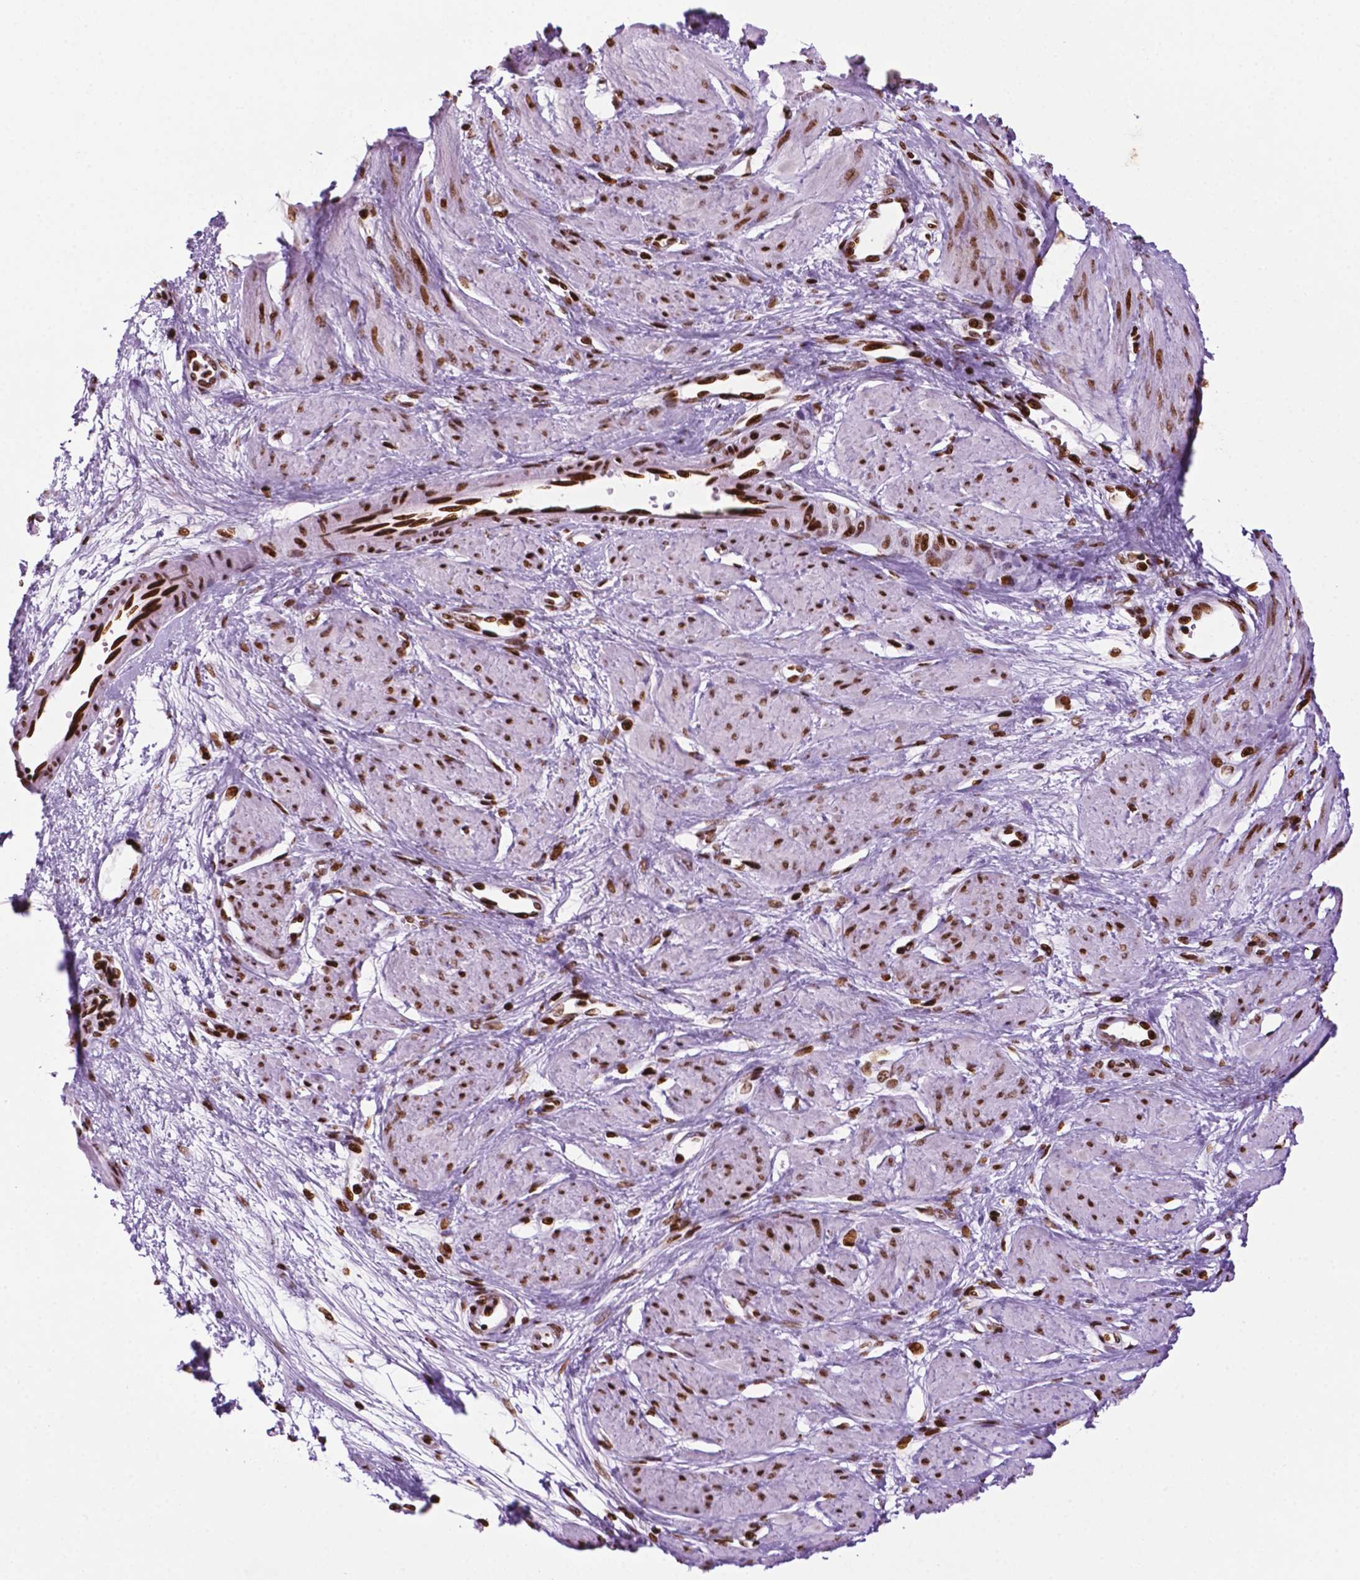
{"staining": {"intensity": "strong", "quantity": ">75%", "location": "nuclear"}, "tissue": "smooth muscle", "cell_type": "Smooth muscle cells", "image_type": "normal", "snomed": [{"axis": "morphology", "description": "Normal tissue, NOS"}, {"axis": "topography", "description": "Smooth muscle"}, {"axis": "topography", "description": "Uterus"}], "caption": "Protein staining shows strong nuclear expression in approximately >75% of smooth muscle cells in unremarkable smooth muscle. (Brightfield microscopy of DAB IHC at high magnification).", "gene": "TMEM250", "patient": {"sex": "female", "age": 39}}